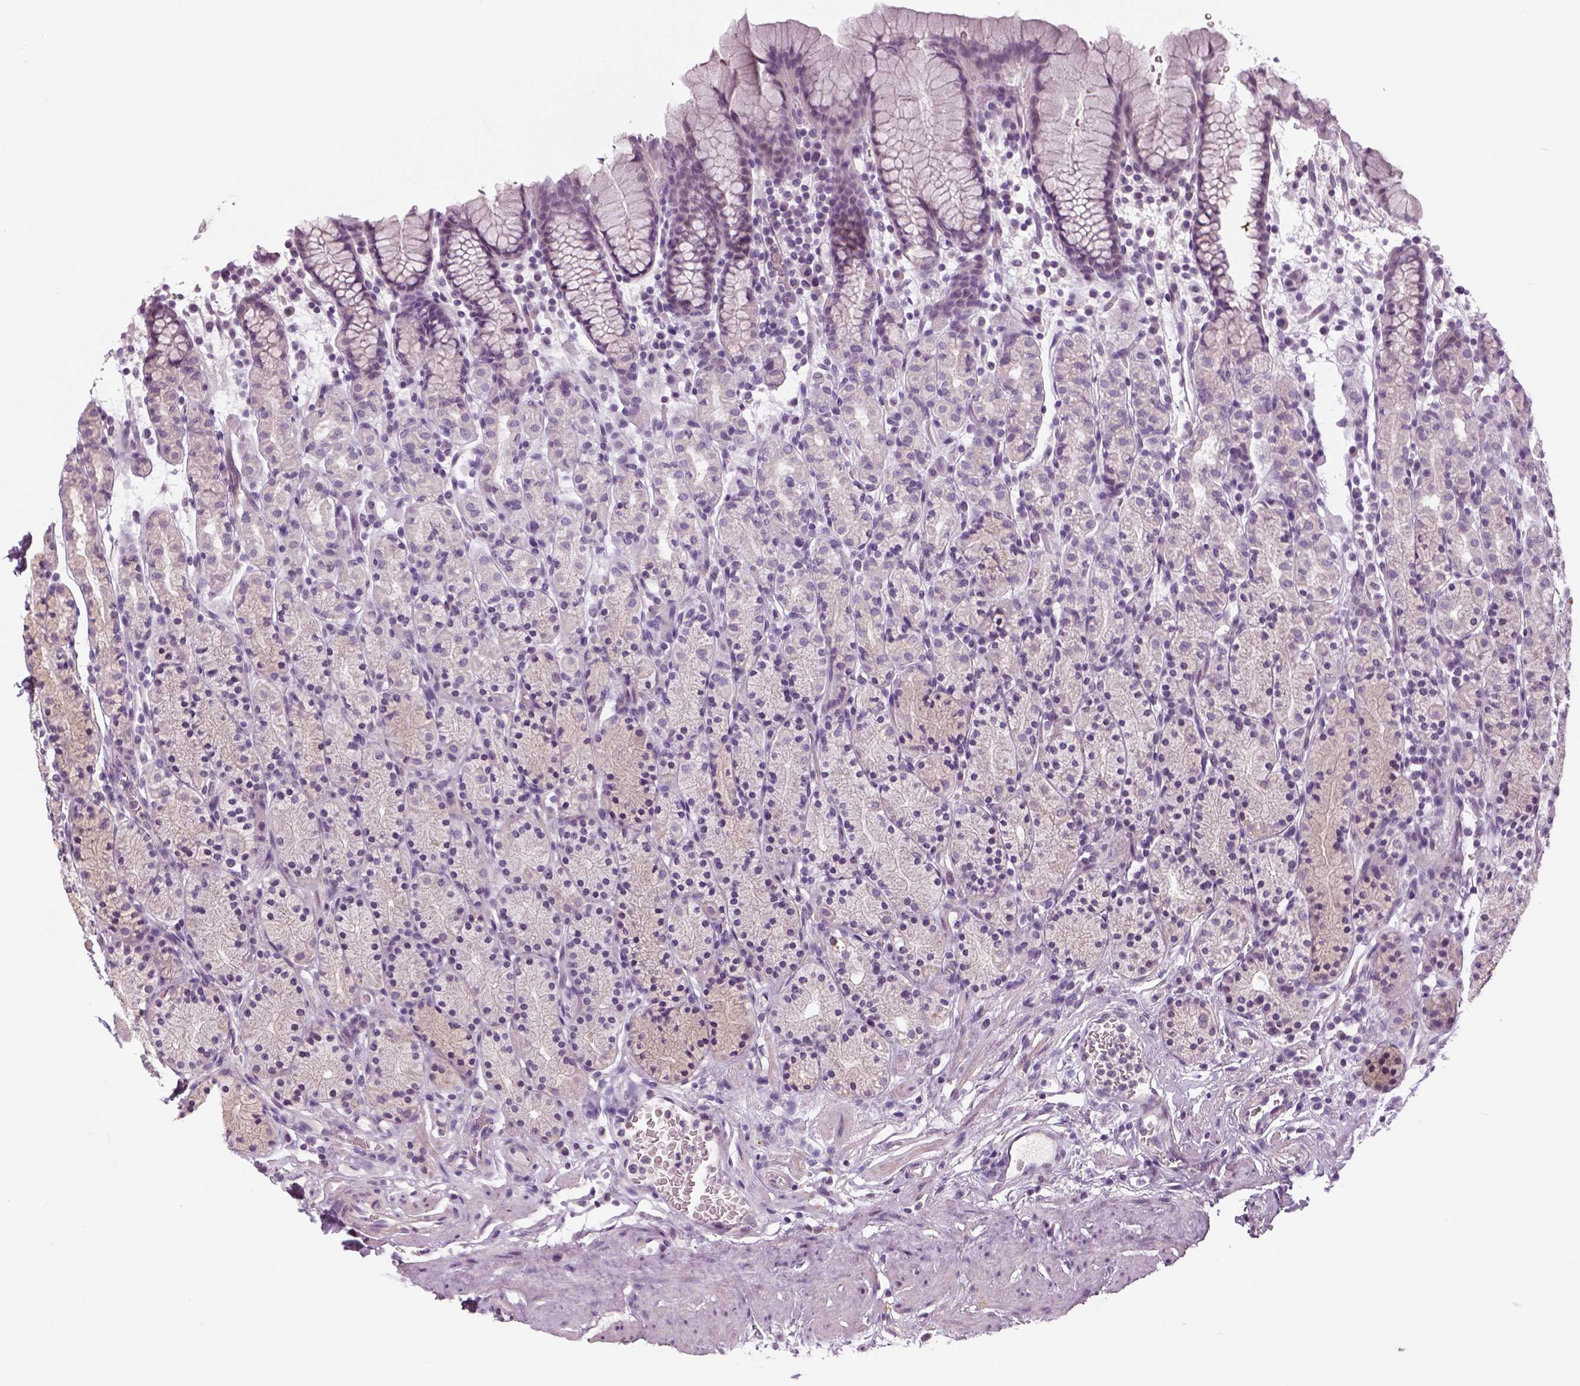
{"staining": {"intensity": "negative", "quantity": "none", "location": "none"}, "tissue": "stomach", "cell_type": "Glandular cells", "image_type": "normal", "snomed": [{"axis": "morphology", "description": "Normal tissue, NOS"}, {"axis": "topography", "description": "Stomach, upper"}, {"axis": "topography", "description": "Stomach"}], "caption": "Human stomach stained for a protein using IHC demonstrates no staining in glandular cells.", "gene": "NECAB1", "patient": {"sex": "male", "age": 62}}